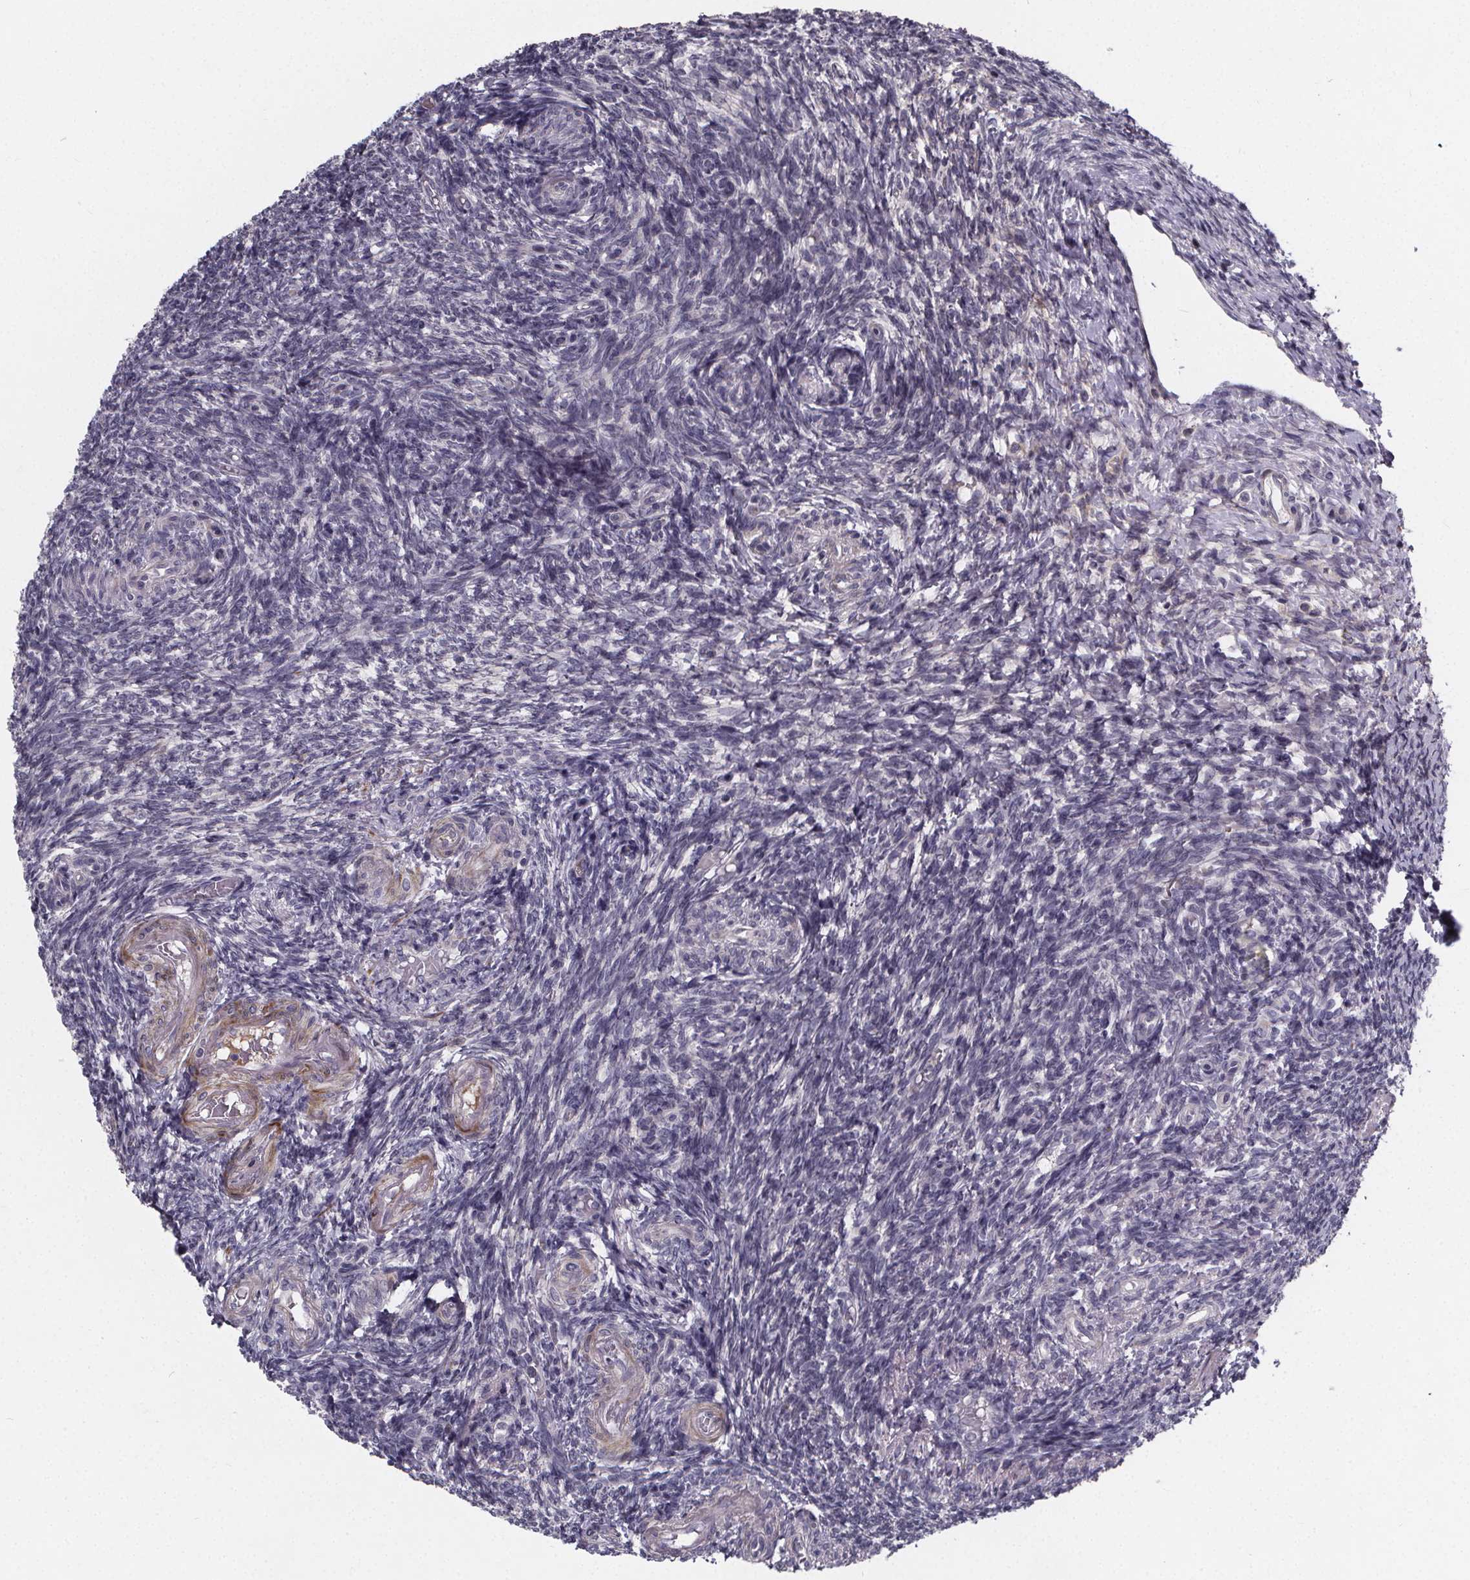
{"staining": {"intensity": "negative", "quantity": "none", "location": "none"}, "tissue": "ovary", "cell_type": "Ovarian stroma cells", "image_type": "normal", "snomed": [{"axis": "morphology", "description": "Normal tissue, NOS"}, {"axis": "topography", "description": "Ovary"}], "caption": "This is an immunohistochemistry (IHC) photomicrograph of benign human ovary. There is no positivity in ovarian stroma cells.", "gene": "FBXW2", "patient": {"sex": "female", "age": 39}}